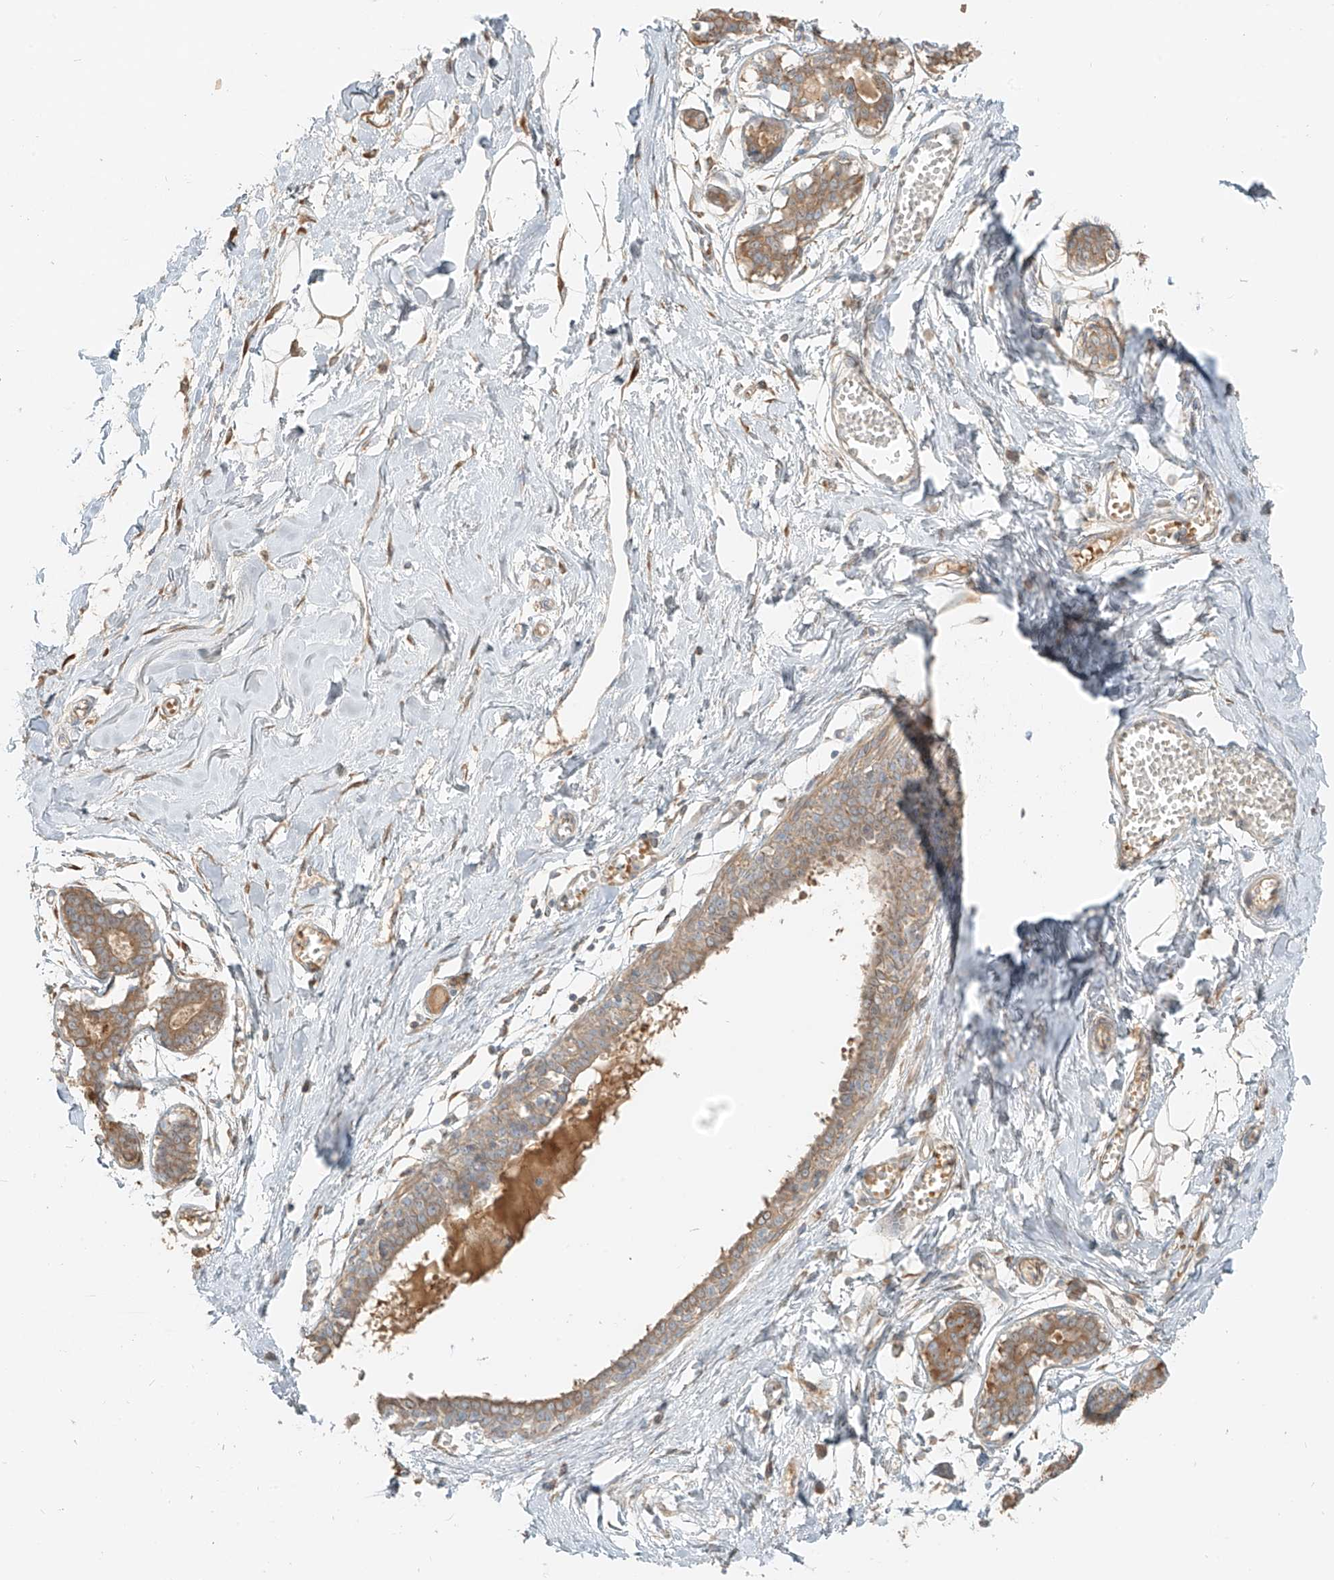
{"staining": {"intensity": "negative", "quantity": "none", "location": "none"}, "tissue": "breast", "cell_type": "Adipocytes", "image_type": "normal", "snomed": [{"axis": "morphology", "description": "Normal tissue, NOS"}, {"axis": "topography", "description": "Breast"}], "caption": "Immunohistochemical staining of benign human breast reveals no significant staining in adipocytes. Nuclei are stained in blue.", "gene": "FSTL1", "patient": {"sex": "female", "age": 27}}